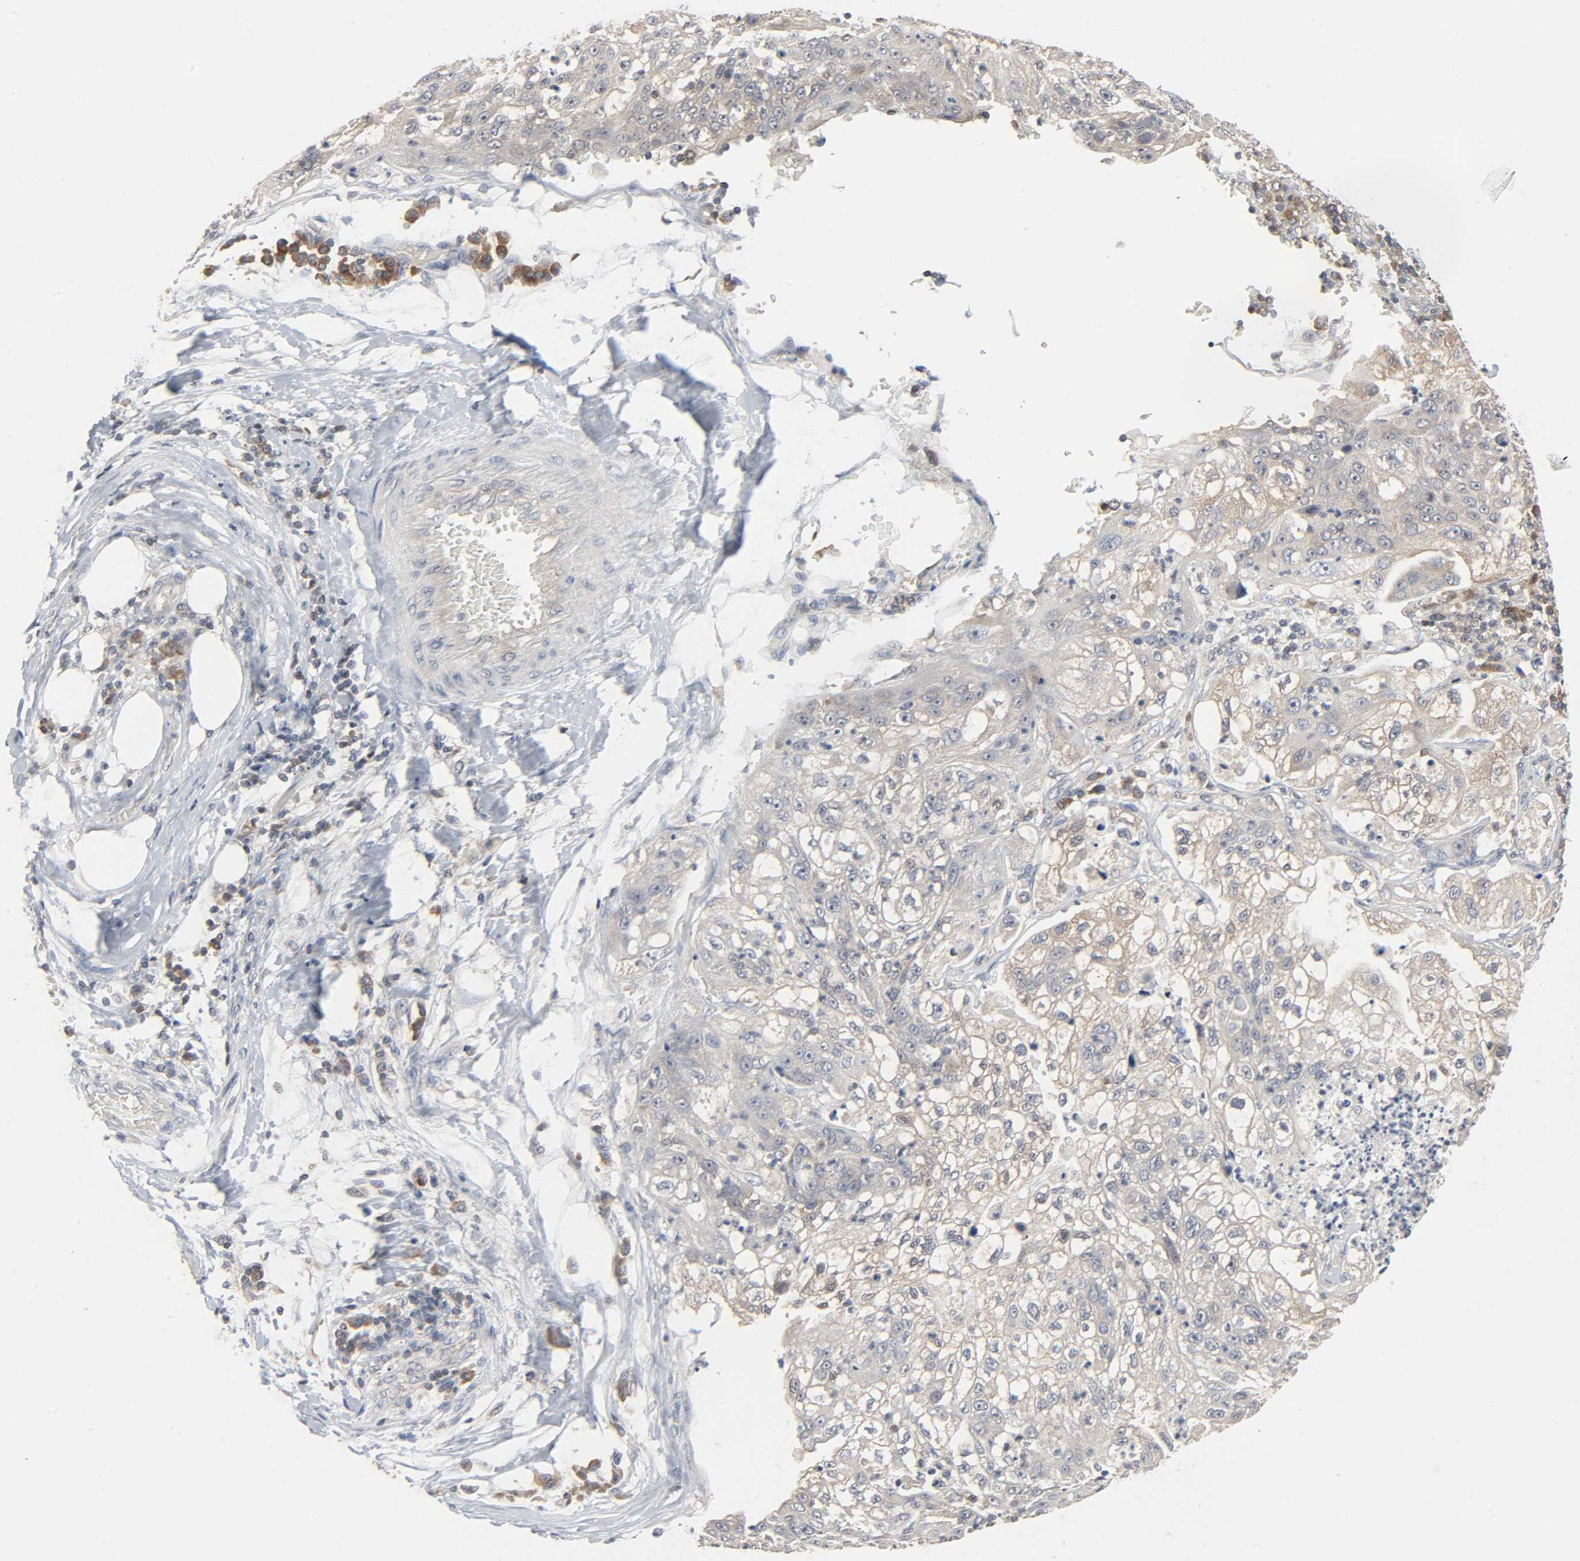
{"staining": {"intensity": "moderate", "quantity": "25%-75%", "location": "cytoplasmic/membranous,nuclear"}, "tissue": "lung cancer", "cell_type": "Tumor cells", "image_type": "cancer", "snomed": [{"axis": "morphology", "description": "Inflammation, NOS"}, {"axis": "morphology", "description": "Squamous cell carcinoma, NOS"}, {"axis": "topography", "description": "Lymph node"}, {"axis": "topography", "description": "Soft tissue"}, {"axis": "topography", "description": "Lung"}], "caption": "Lung cancer stained with a brown dye exhibits moderate cytoplasmic/membranous and nuclear positive staining in about 25%-75% of tumor cells.", "gene": "PLEKHA2", "patient": {"sex": "male", "age": 66}}